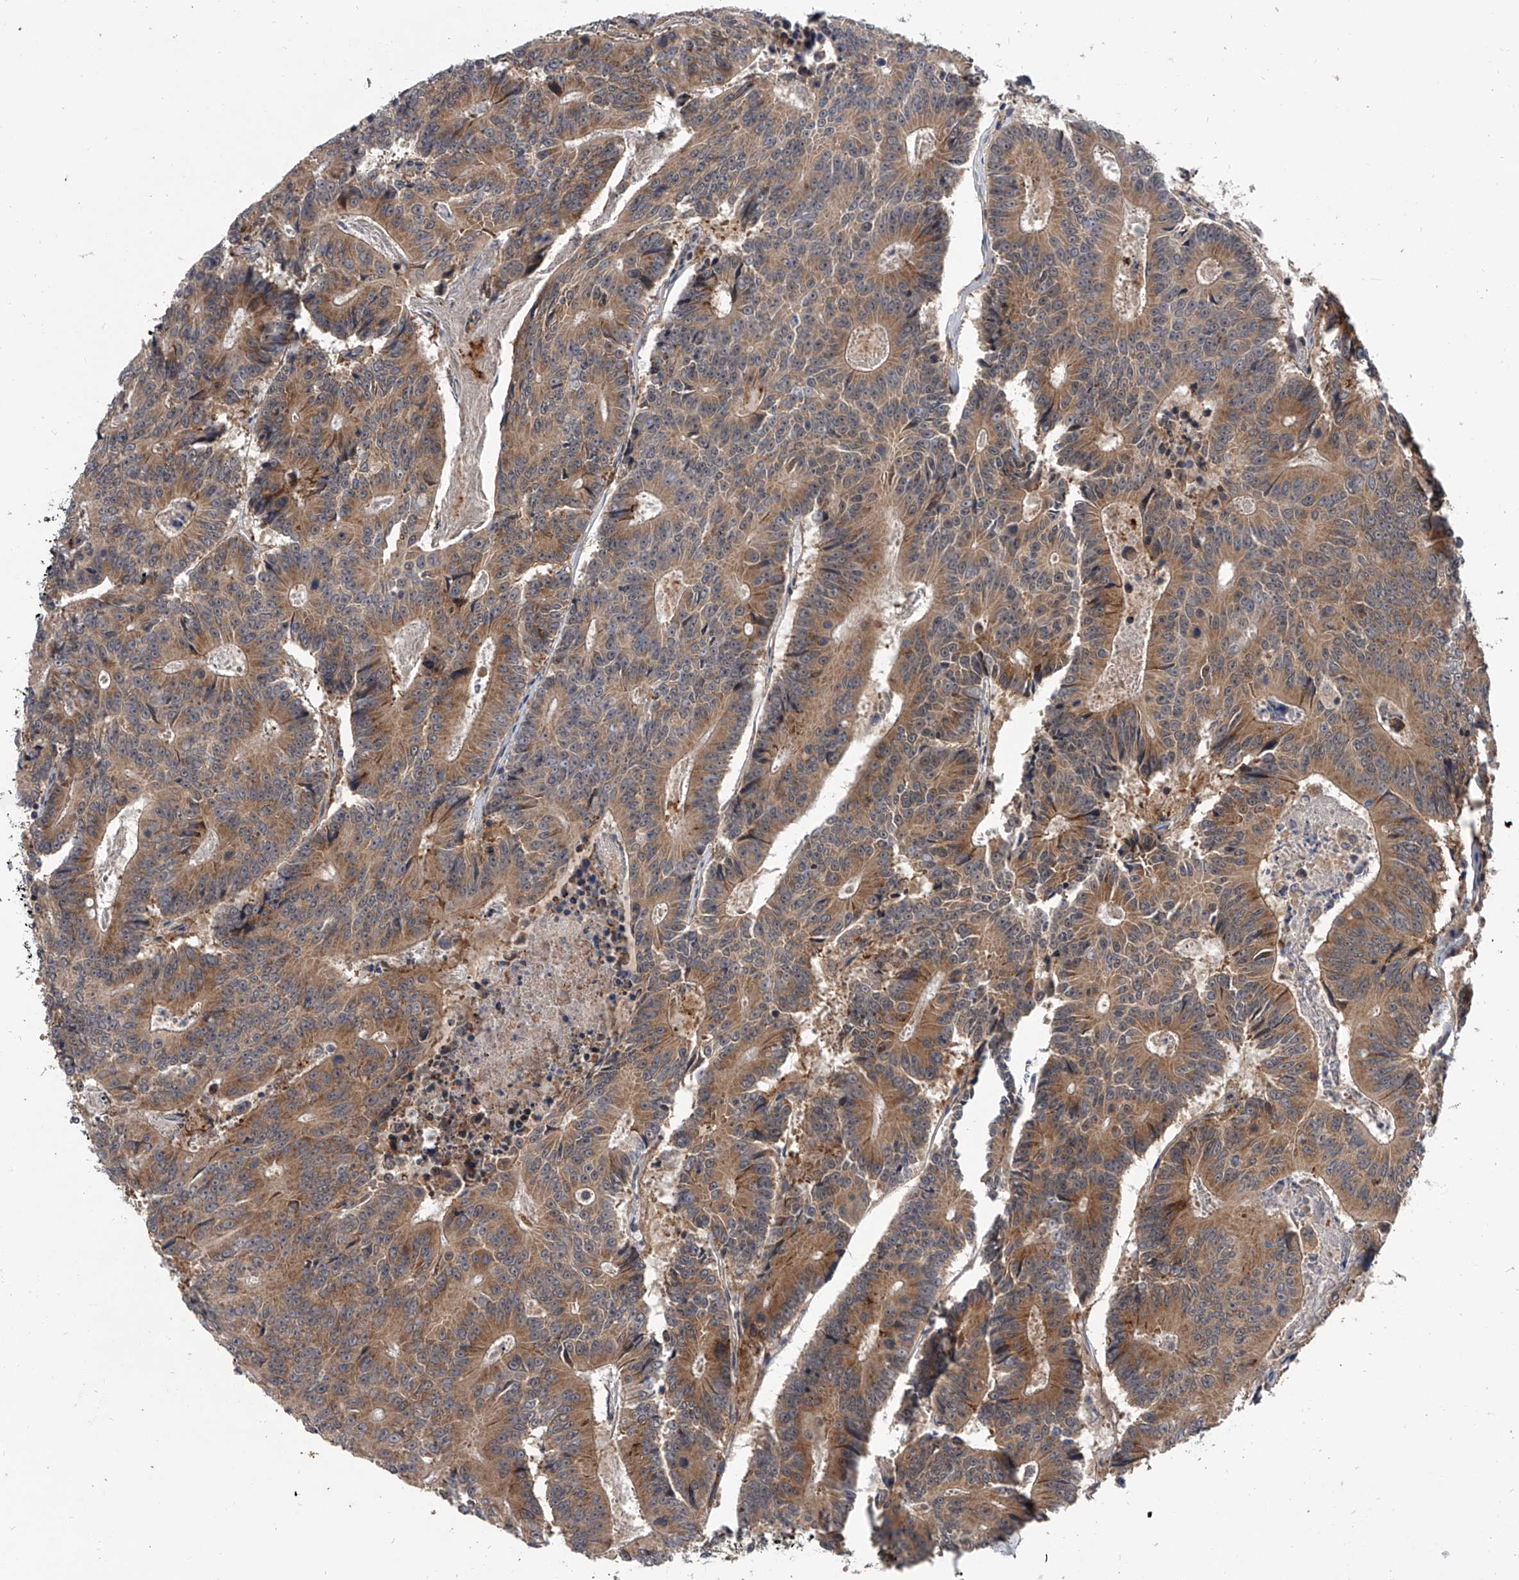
{"staining": {"intensity": "moderate", "quantity": ">75%", "location": "cytoplasmic/membranous"}, "tissue": "colorectal cancer", "cell_type": "Tumor cells", "image_type": "cancer", "snomed": [{"axis": "morphology", "description": "Adenocarcinoma, NOS"}, {"axis": "topography", "description": "Colon"}], "caption": "Colorectal cancer (adenocarcinoma) stained for a protein reveals moderate cytoplasmic/membranous positivity in tumor cells.", "gene": "GEMIN8", "patient": {"sex": "male", "age": 83}}